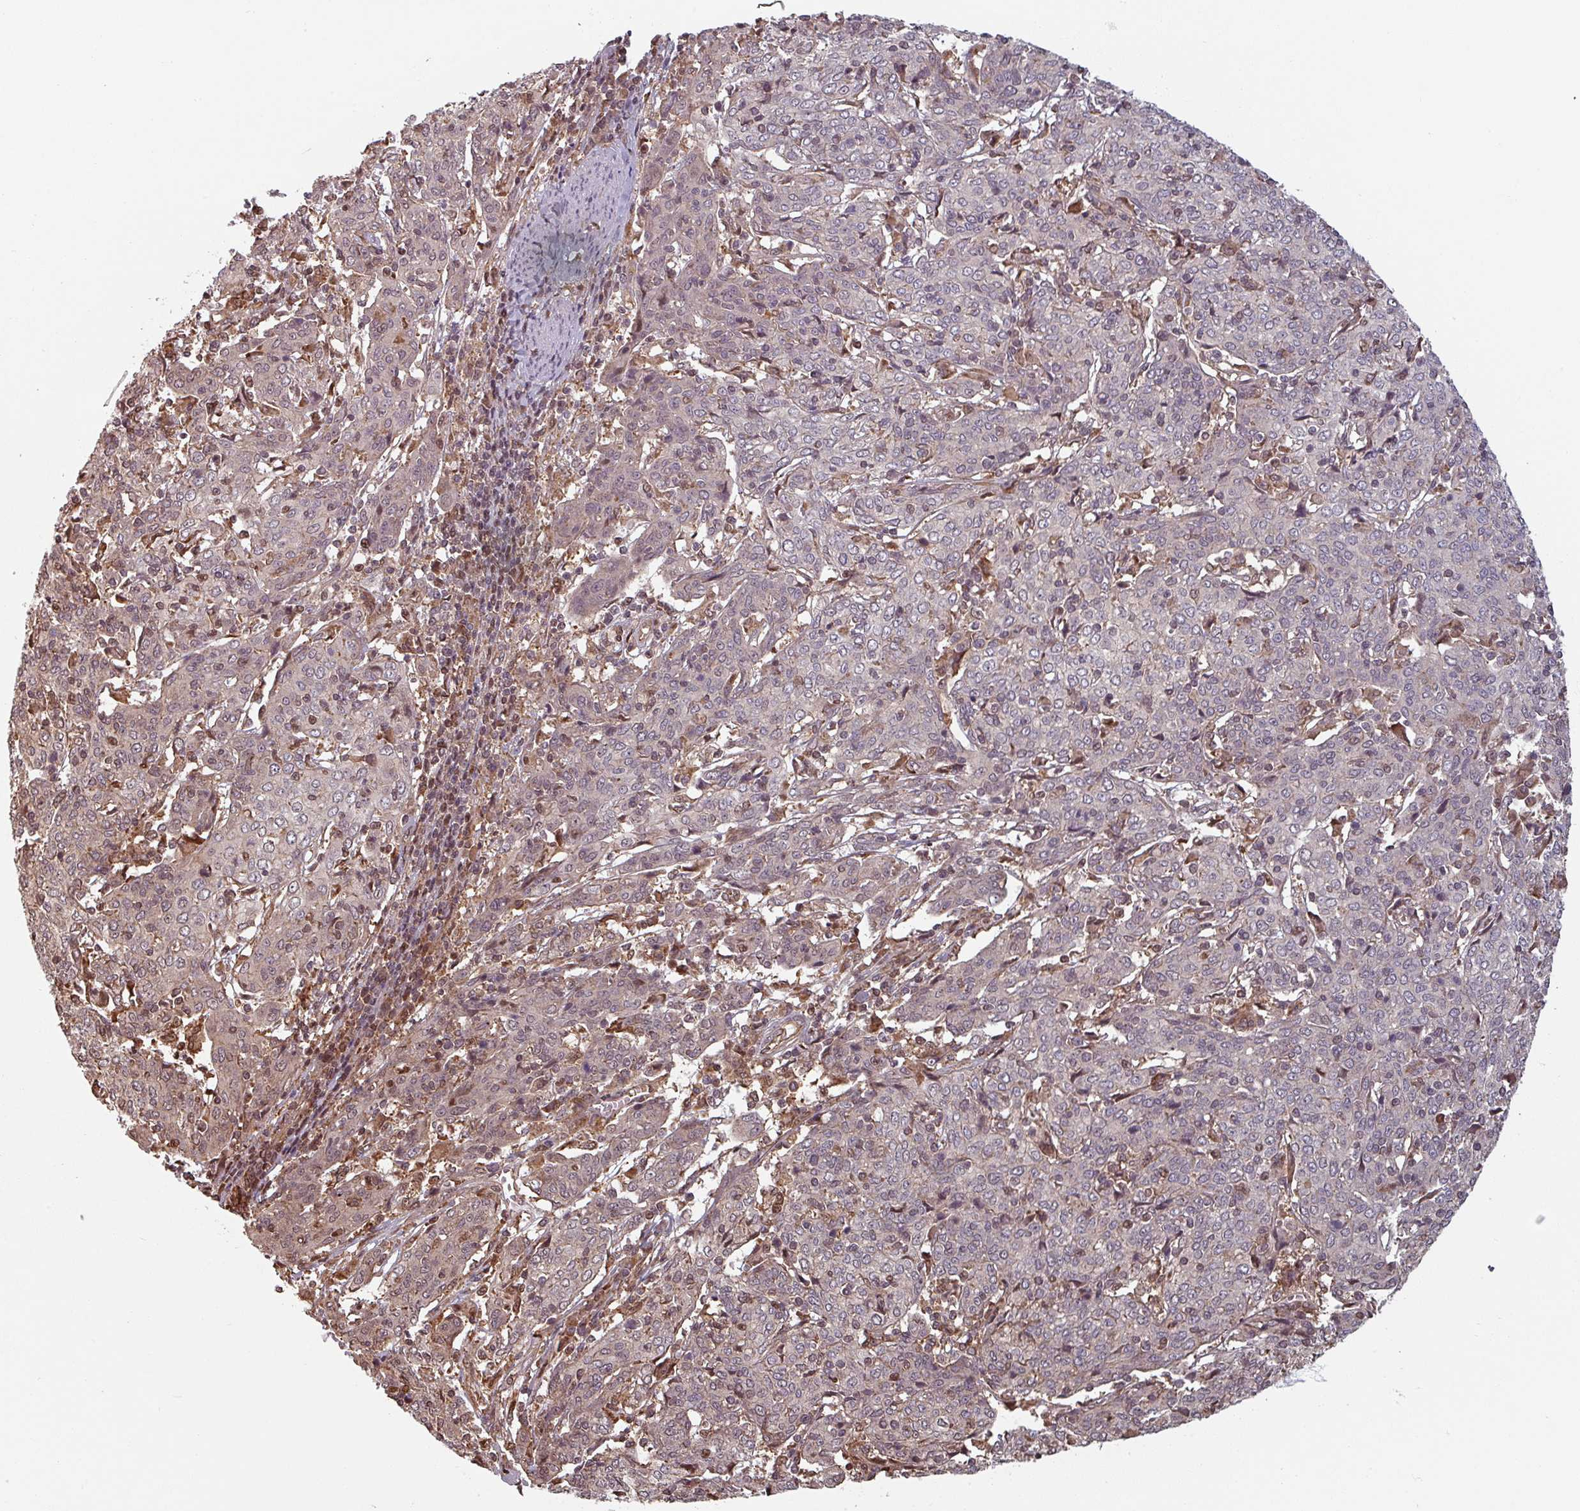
{"staining": {"intensity": "weak", "quantity": "<25%", "location": "nuclear"}, "tissue": "cervical cancer", "cell_type": "Tumor cells", "image_type": "cancer", "snomed": [{"axis": "morphology", "description": "Squamous cell carcinoma, NOS"}, {"axis": "topography", "description": "Cervix"}], "caption": "An IHC image of cervical cancer is shown. There is no staining in tumor cells of cervical cancer. (DAB immunohistochemistry (IHC), high magnification).", "gene": "EID1", "patient": {"sex": "female", "age": 67}}